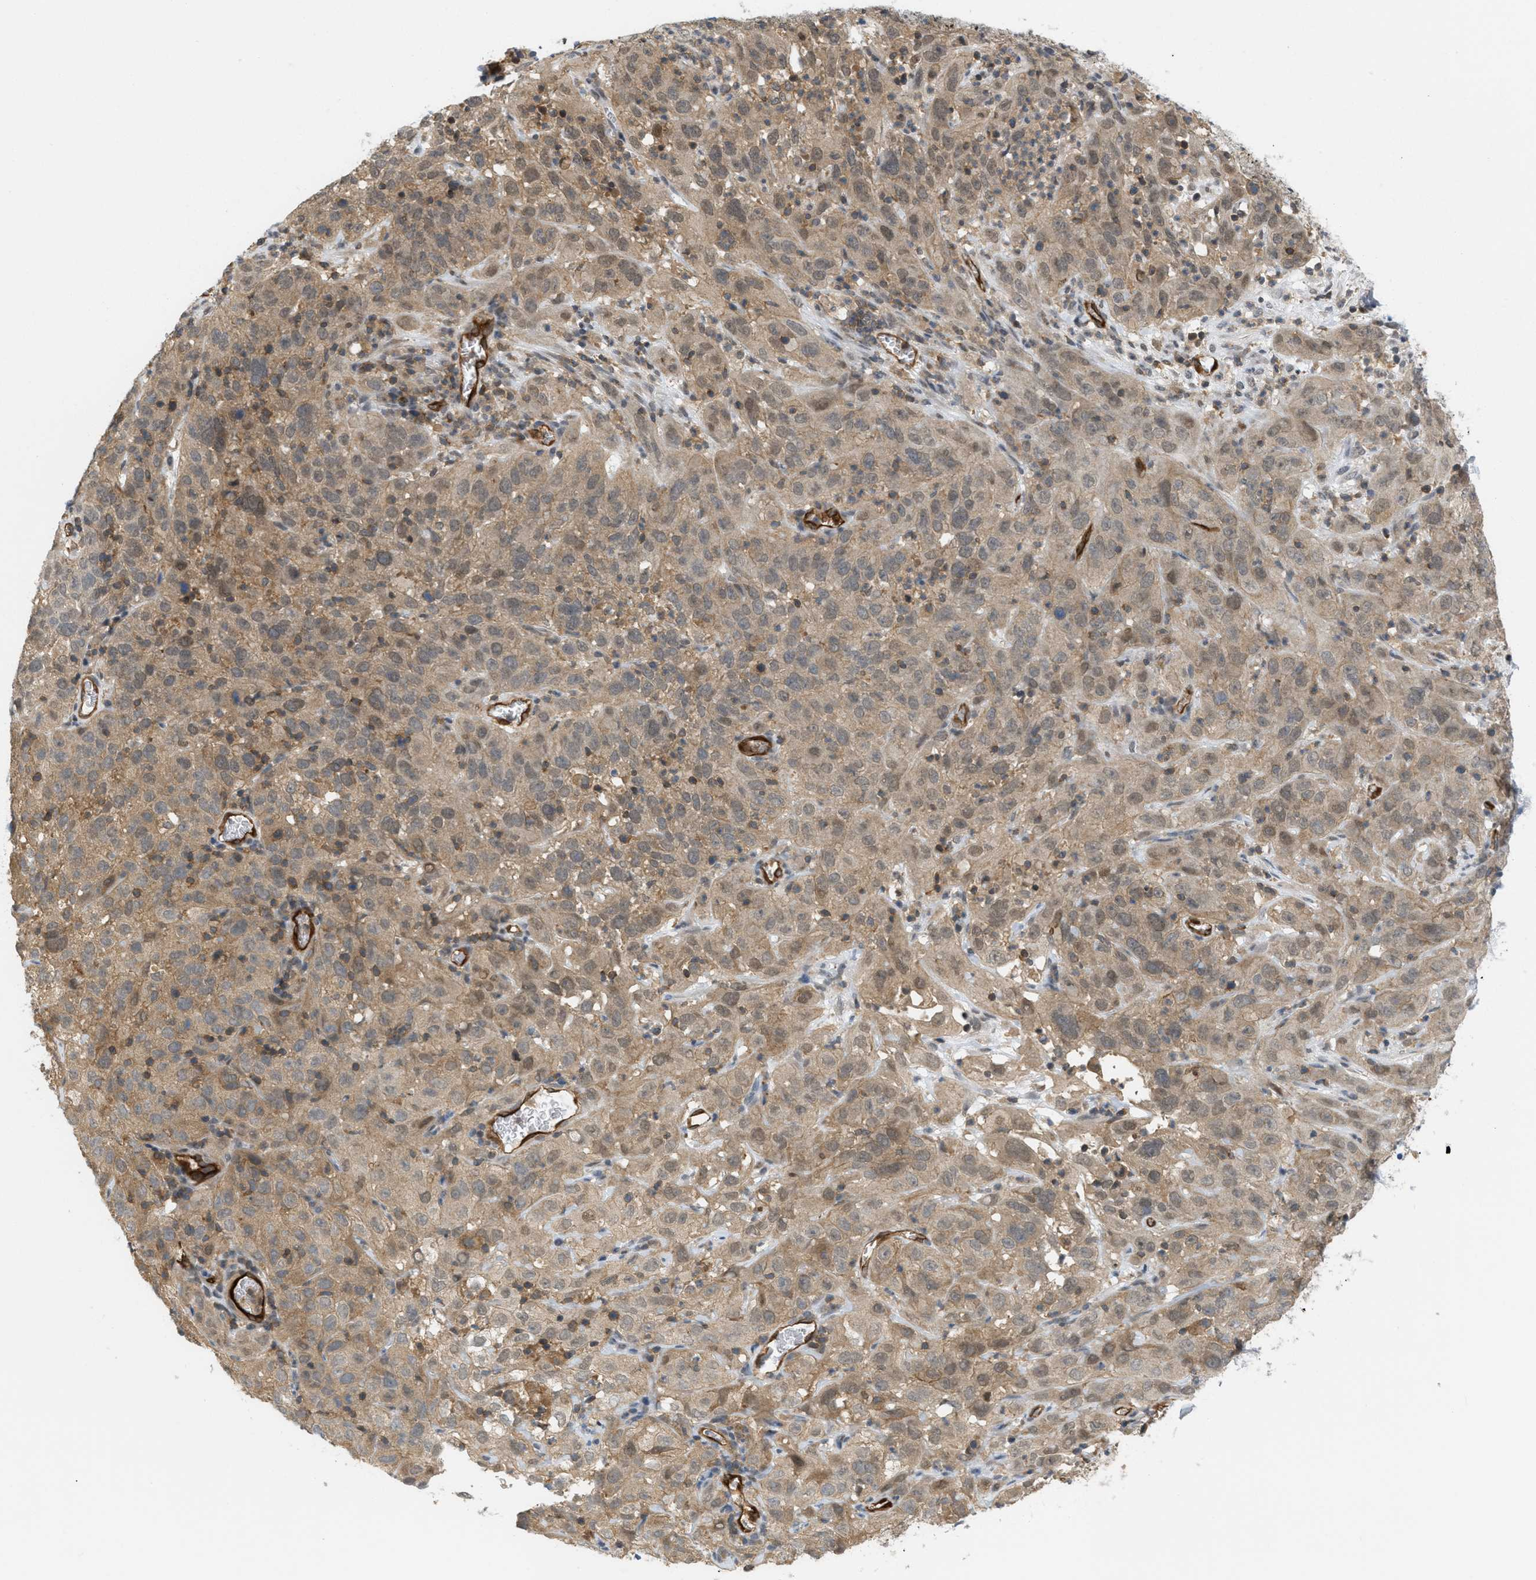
{"staining": {"intensity": "moderate", "quantity": ">75%", "location": "cytoplasmic/membranous"}, "tissue": "cervical cancer", "cell_type": "Tumor cells", "image_type": "cancer", "snomed": [{"axis": "morphology", "description": "Squamous cell carcinoma, NOS"}, {"axis": "topography", "description": "Cervix"}], "caption": "Immunohistochemistry staining of squamous cell carcinoma (cervical), which displays medium levels of moderate cytoplasmic/membranous staining in approximately >75% of tumor cells indicating moderate cytoplasmic/membranous protein expression. The staining was performed using DAB (brown) for protein detection and nuclei were counterstained in hematoxylin (blue).", "gene": "PALMD", "patient": {"sex": "female", "age": 32}}